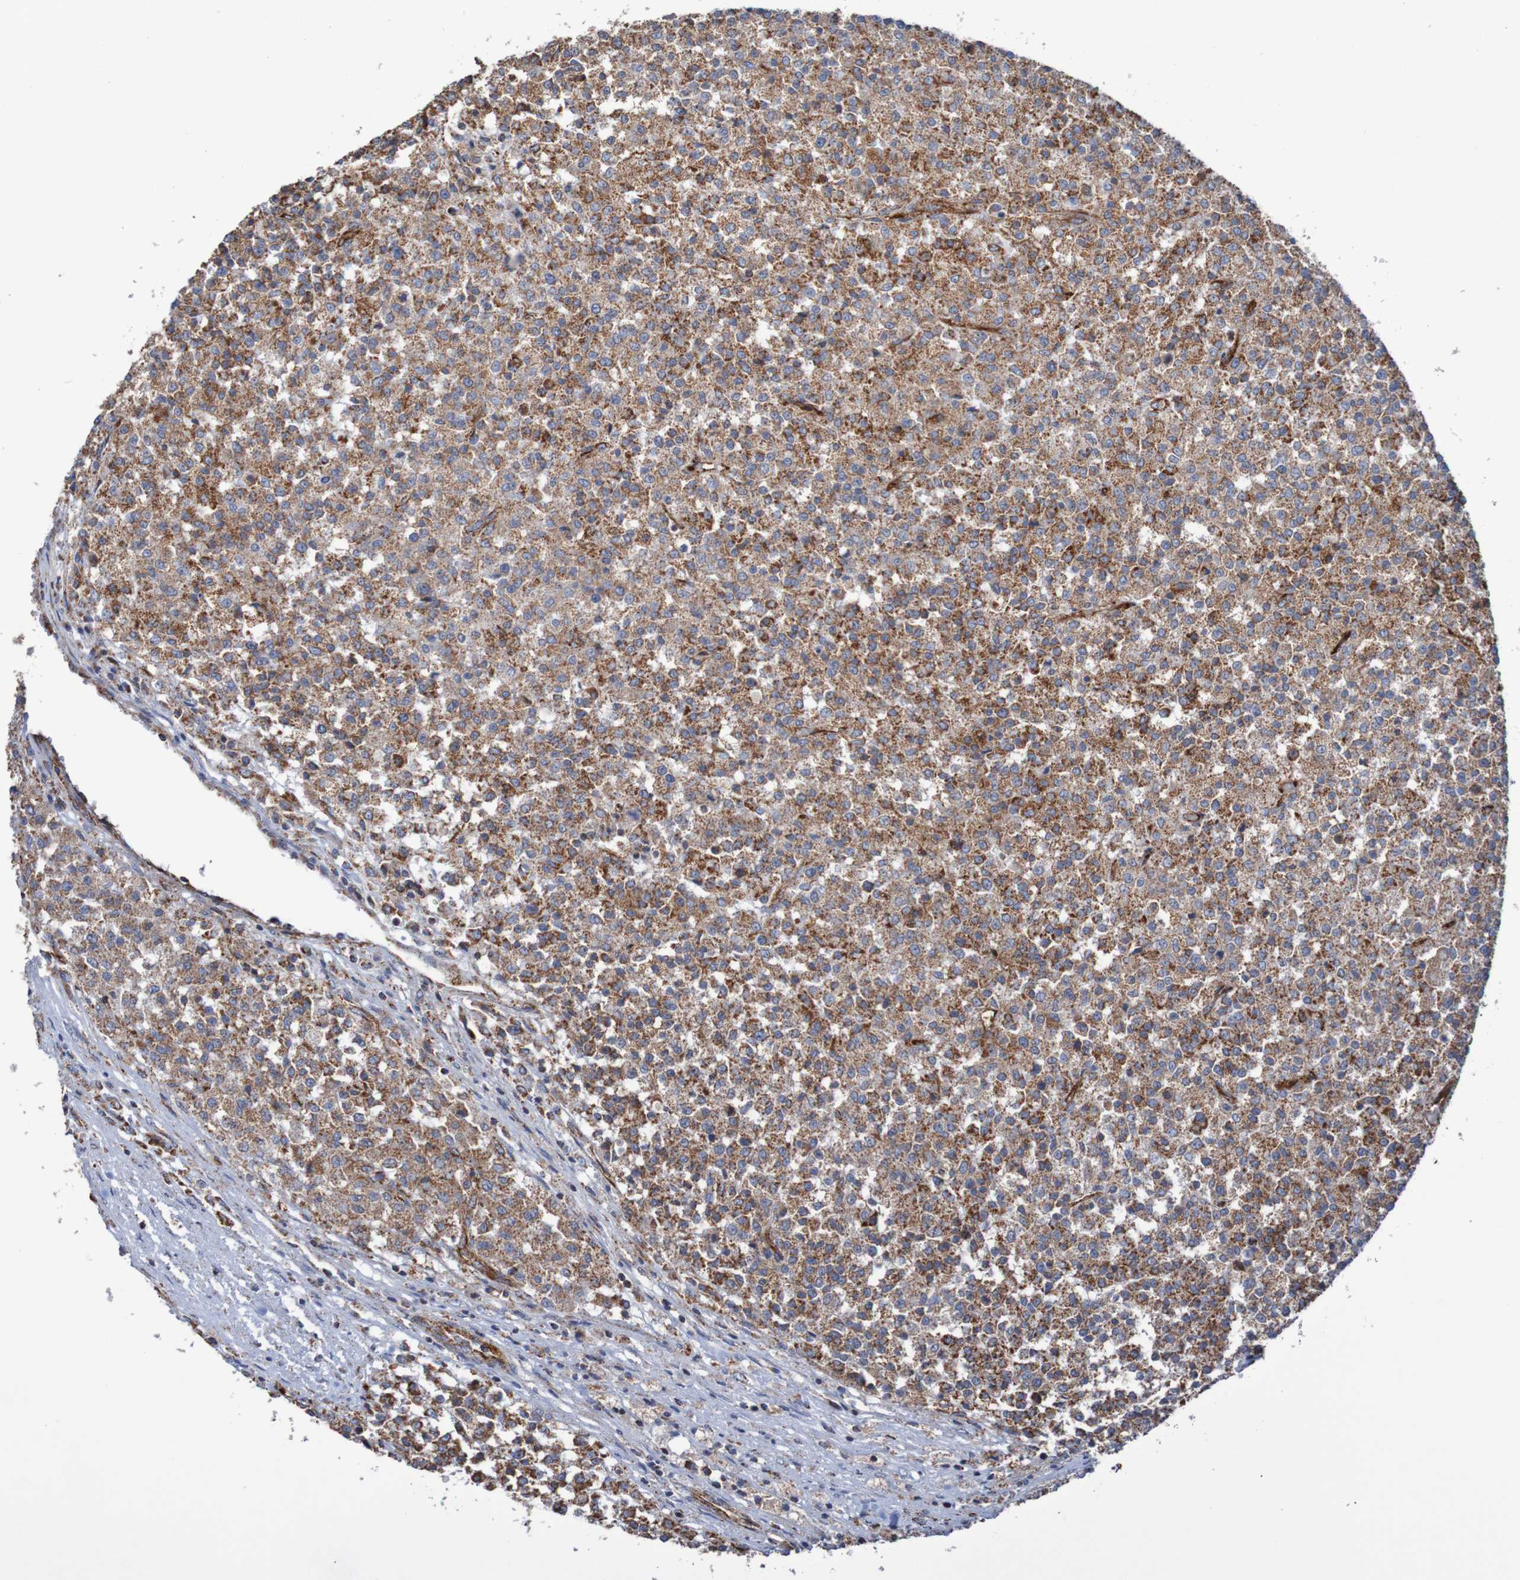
{"staining": {"intensity": "moderate", "quantity": ">75%", "location": "cytoplasmic/membranous"}, "tissue": "testis cancer", "cell_type": "Tumor cells", "image_type": "cancer", "snomed": [{"axis": "morphology", "description": "Seminoma, NOS"}, {"axis": "topography", "description": "Testis"}], "caption": "Testis seminoma stained with a brown dye displays moderate cytoplasmic/membranous positive staining in about >75% of tumor cells.", "gene": "MMEL1", "patient": {"sex": "male", "age": 59}}